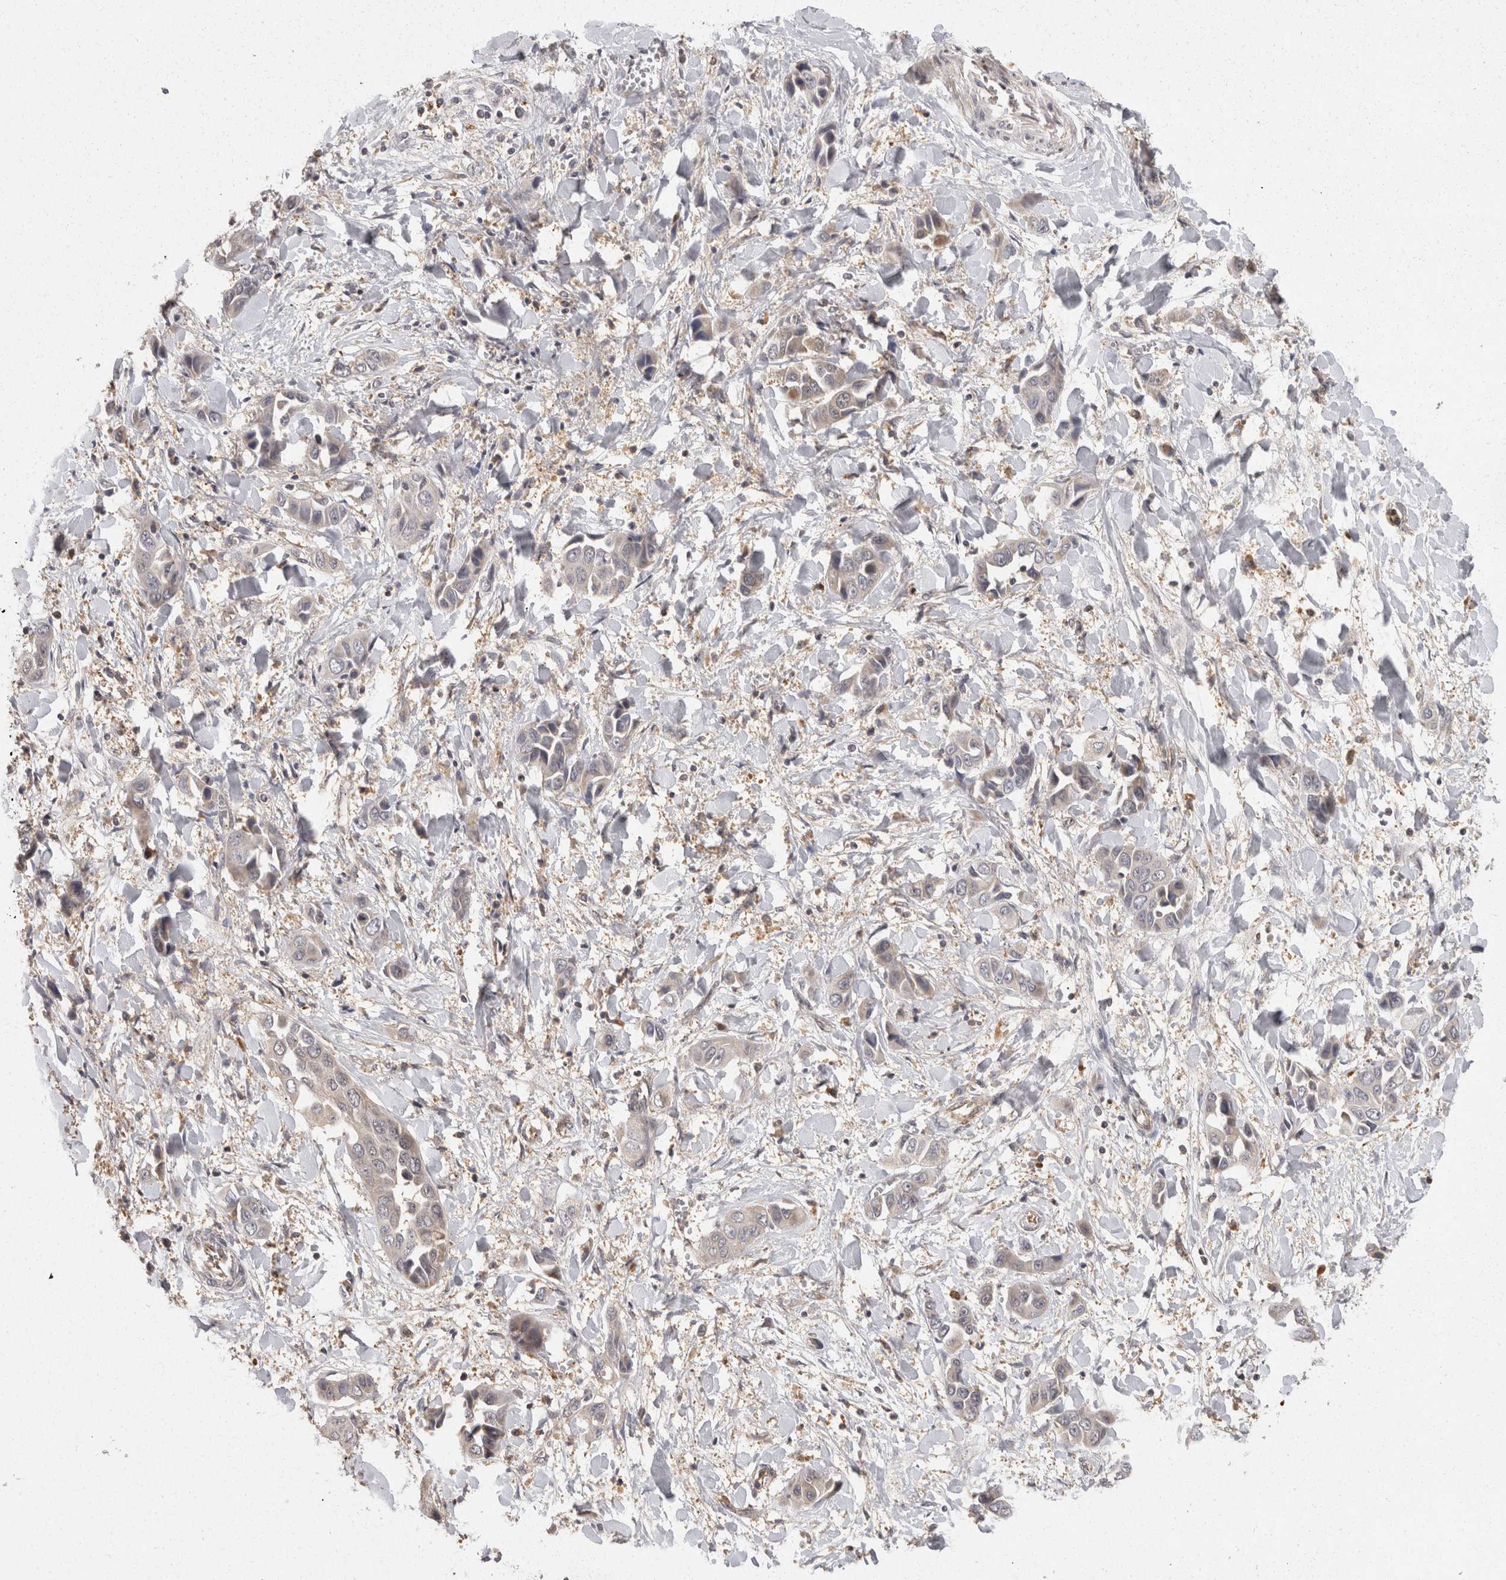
{"staining": {"intensity": "weak", "quantity": "<25%", "location": "cytoplasmic/membranous"}, "tissue": "liver cancer", "cell_type": "Tumor cells", "image_type": "cancer", "snomed": [{"axis": "morphology", "description": "Cholangiocarcinoma"}, {"axis": "topography", "description": "Liver"}], "caption": "This is an IHC micrograph of liver cancer. There is no expression in tumor cells.", "gene": "ACAT2", "patient": {"sex": "female", "age": 52}}